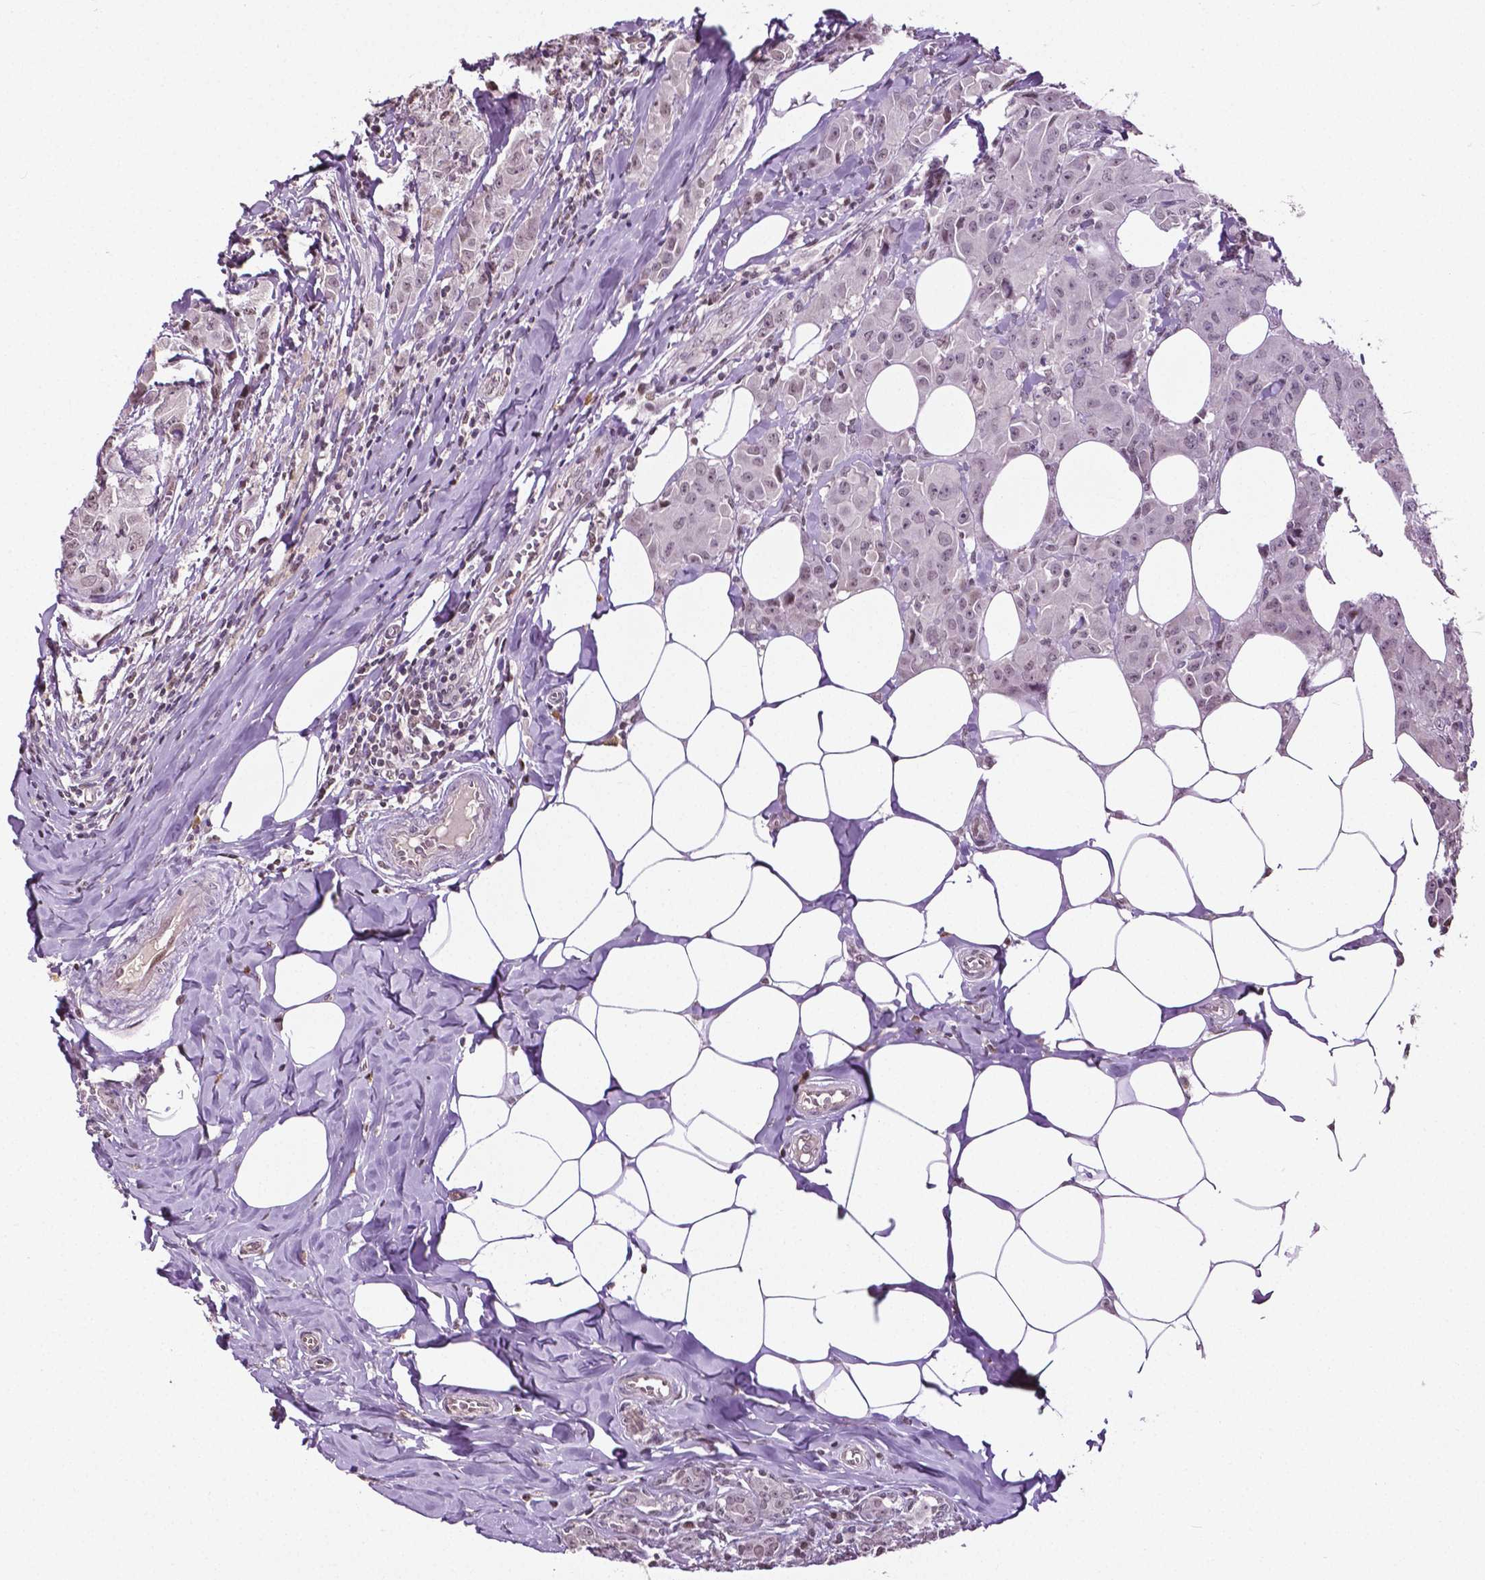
{"staining": {"intensity": "weak", "quantity": "<25%", "location": "nuclear"}, "tissue": "breast cancer", "cell_type": "Tumor cells", "image_type": "cancer", "snomed": [{"axis": "morphology", "description": "Normal tissue, NOS"}, {"axis": "morphology", "description": "Duct carcinoma"}, {"axis": "topography", "description": "Breast"}], "caption": "IHC of human intraductal carcinoma (breast) demonstrates no expression in tumor cells. The staining is performed using DAB brown chromogen with nuclei counter-stained in using hematoxylin.", "gene": "DLX5", "patient": {"sex": "female", "age": 43}}